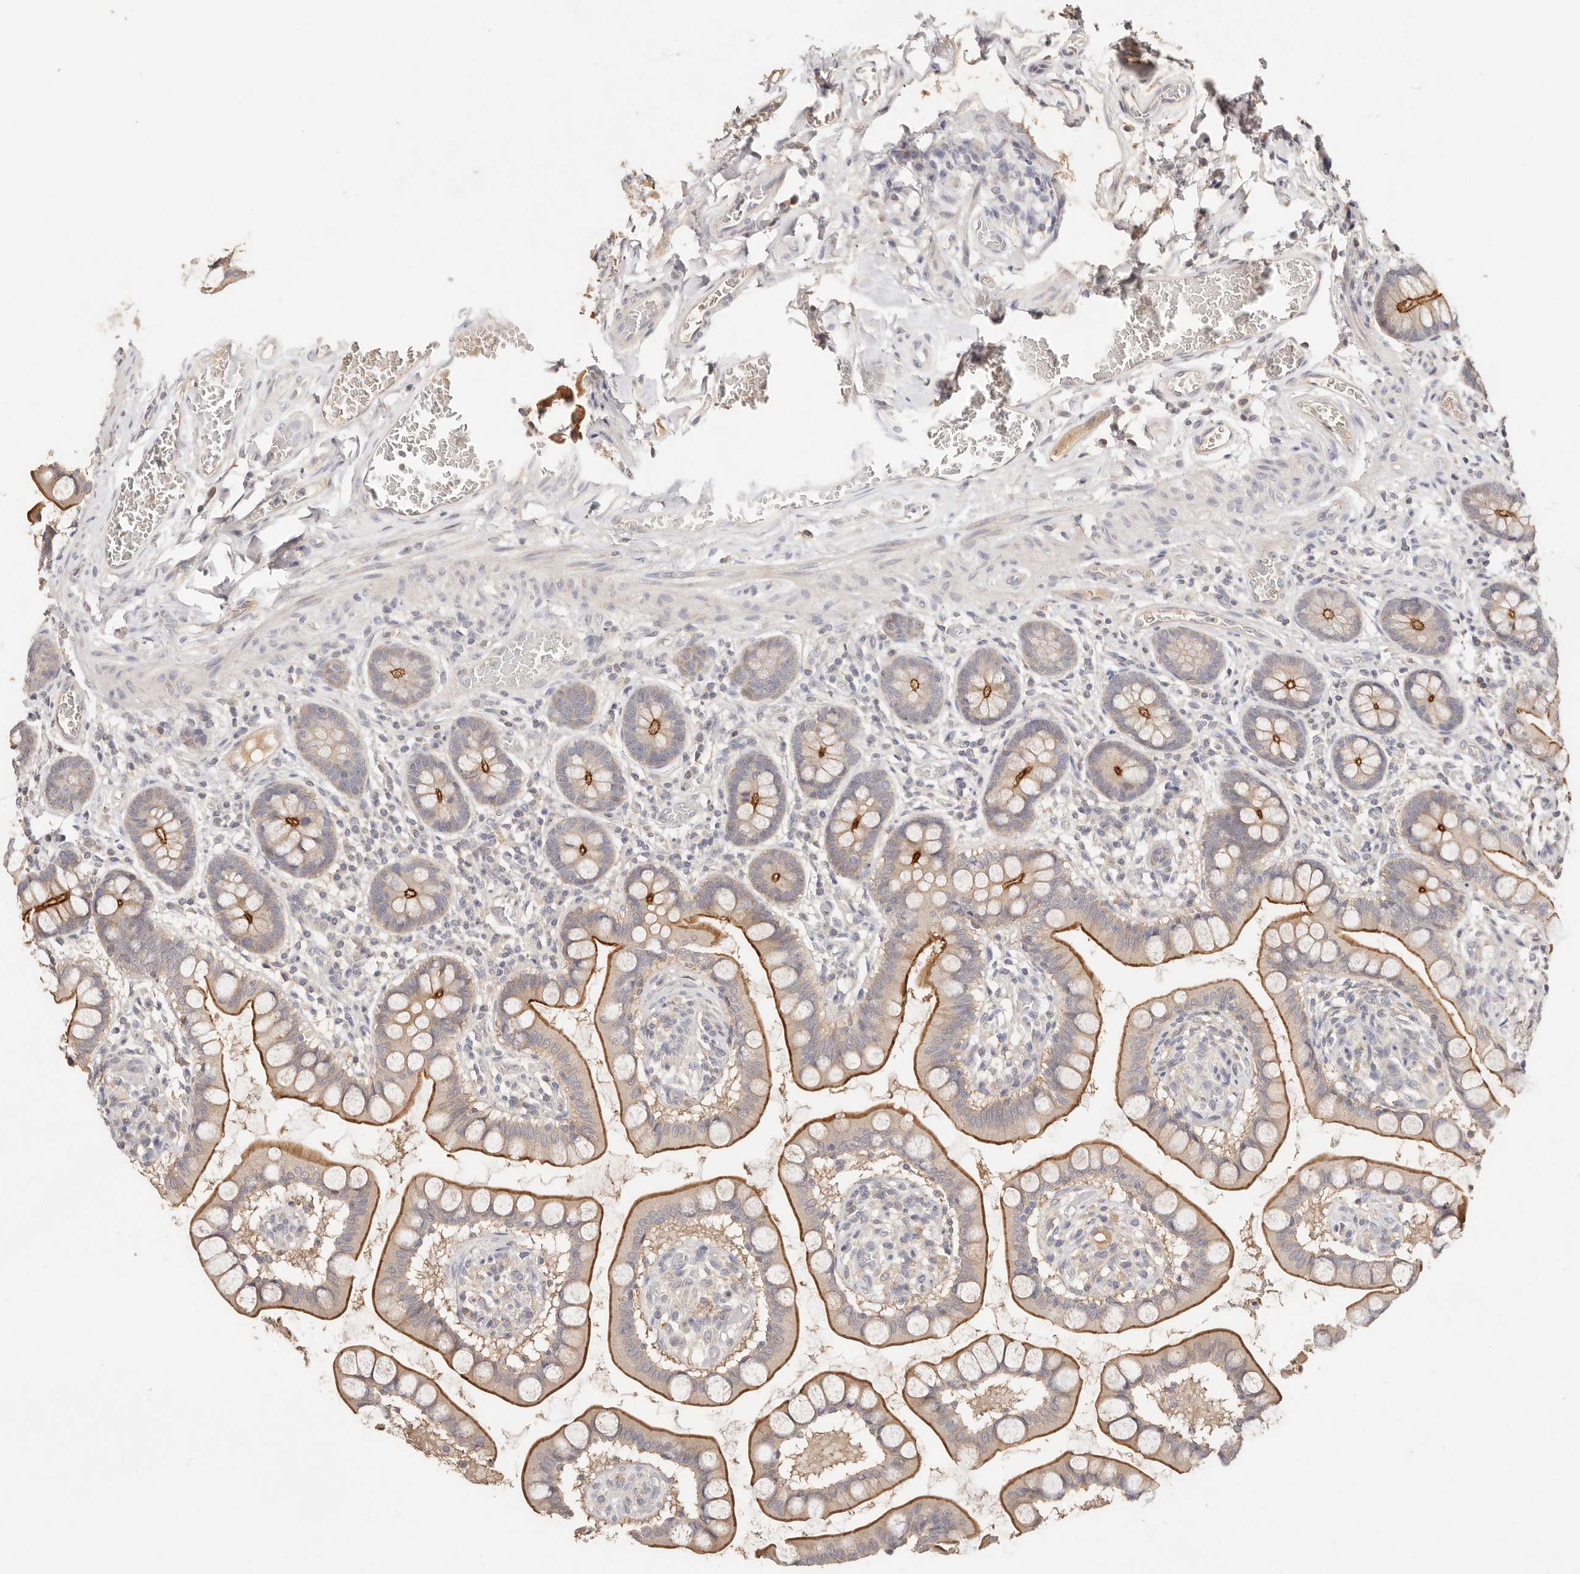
{"staining": {"intensity": "strong", "quantity": "25%-75%", "location": "cytoplasmic/membranous"}, "tissue": "small intestine", "cell_type": "Glandular cells", "image_type": "normal", "snomed": [{"axis": "morphology", "description": "Normal tissue, NOS"}, {"axis": "topography", "description": "Small intestine"}], "caption": "IHC histopathology image of normal small intestine stained for a protein (brown), which exhibits high levels of strong cytoplasmic/membranous positivity in about 25%-75% of glandular cells.", "gene": "CXADR", "patient": {"sex": "male", "age": 52}}